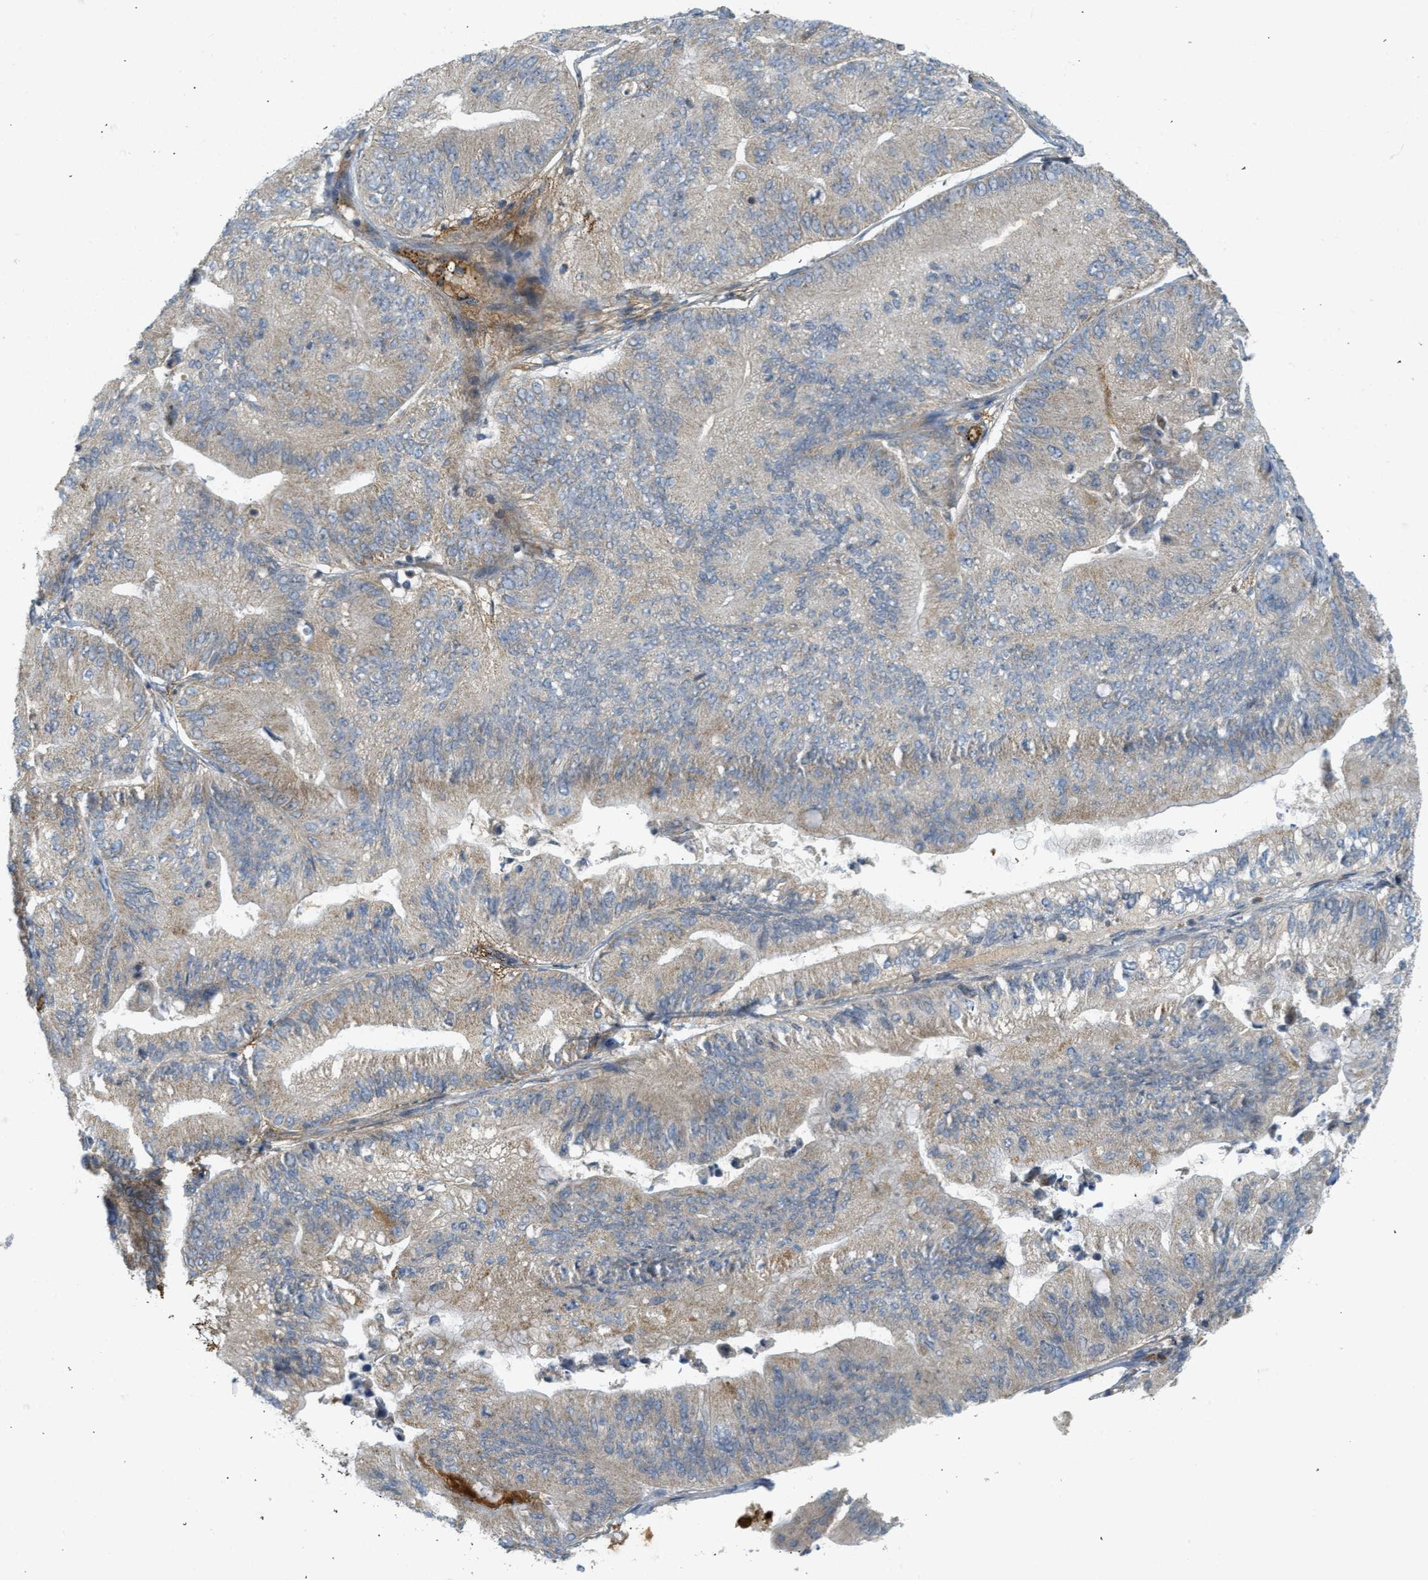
{"staining": {"intensity": "weak", "quantity": ">75%", "location": "cytoplasmic/membranous"}, "tissue": "ovarian cancer", "cell_type": "Tumor cells", "image_type": "cancer", "snomed": [{"axis": "morphology", "description": "Cystadenocarcinoma, mucinous, NOS"}, {"axis": "topography", "description": "Ovary"}], "caption": "Approximately >75% of tumor cells in mucinous cystadenocarcinoma (ovarian) display weak cytoplasmic/membranous protein positivity as visualized by brown immunohistochemical staining.", "gene": "PROC", "patient": {"sex": "female", "age": 61}}